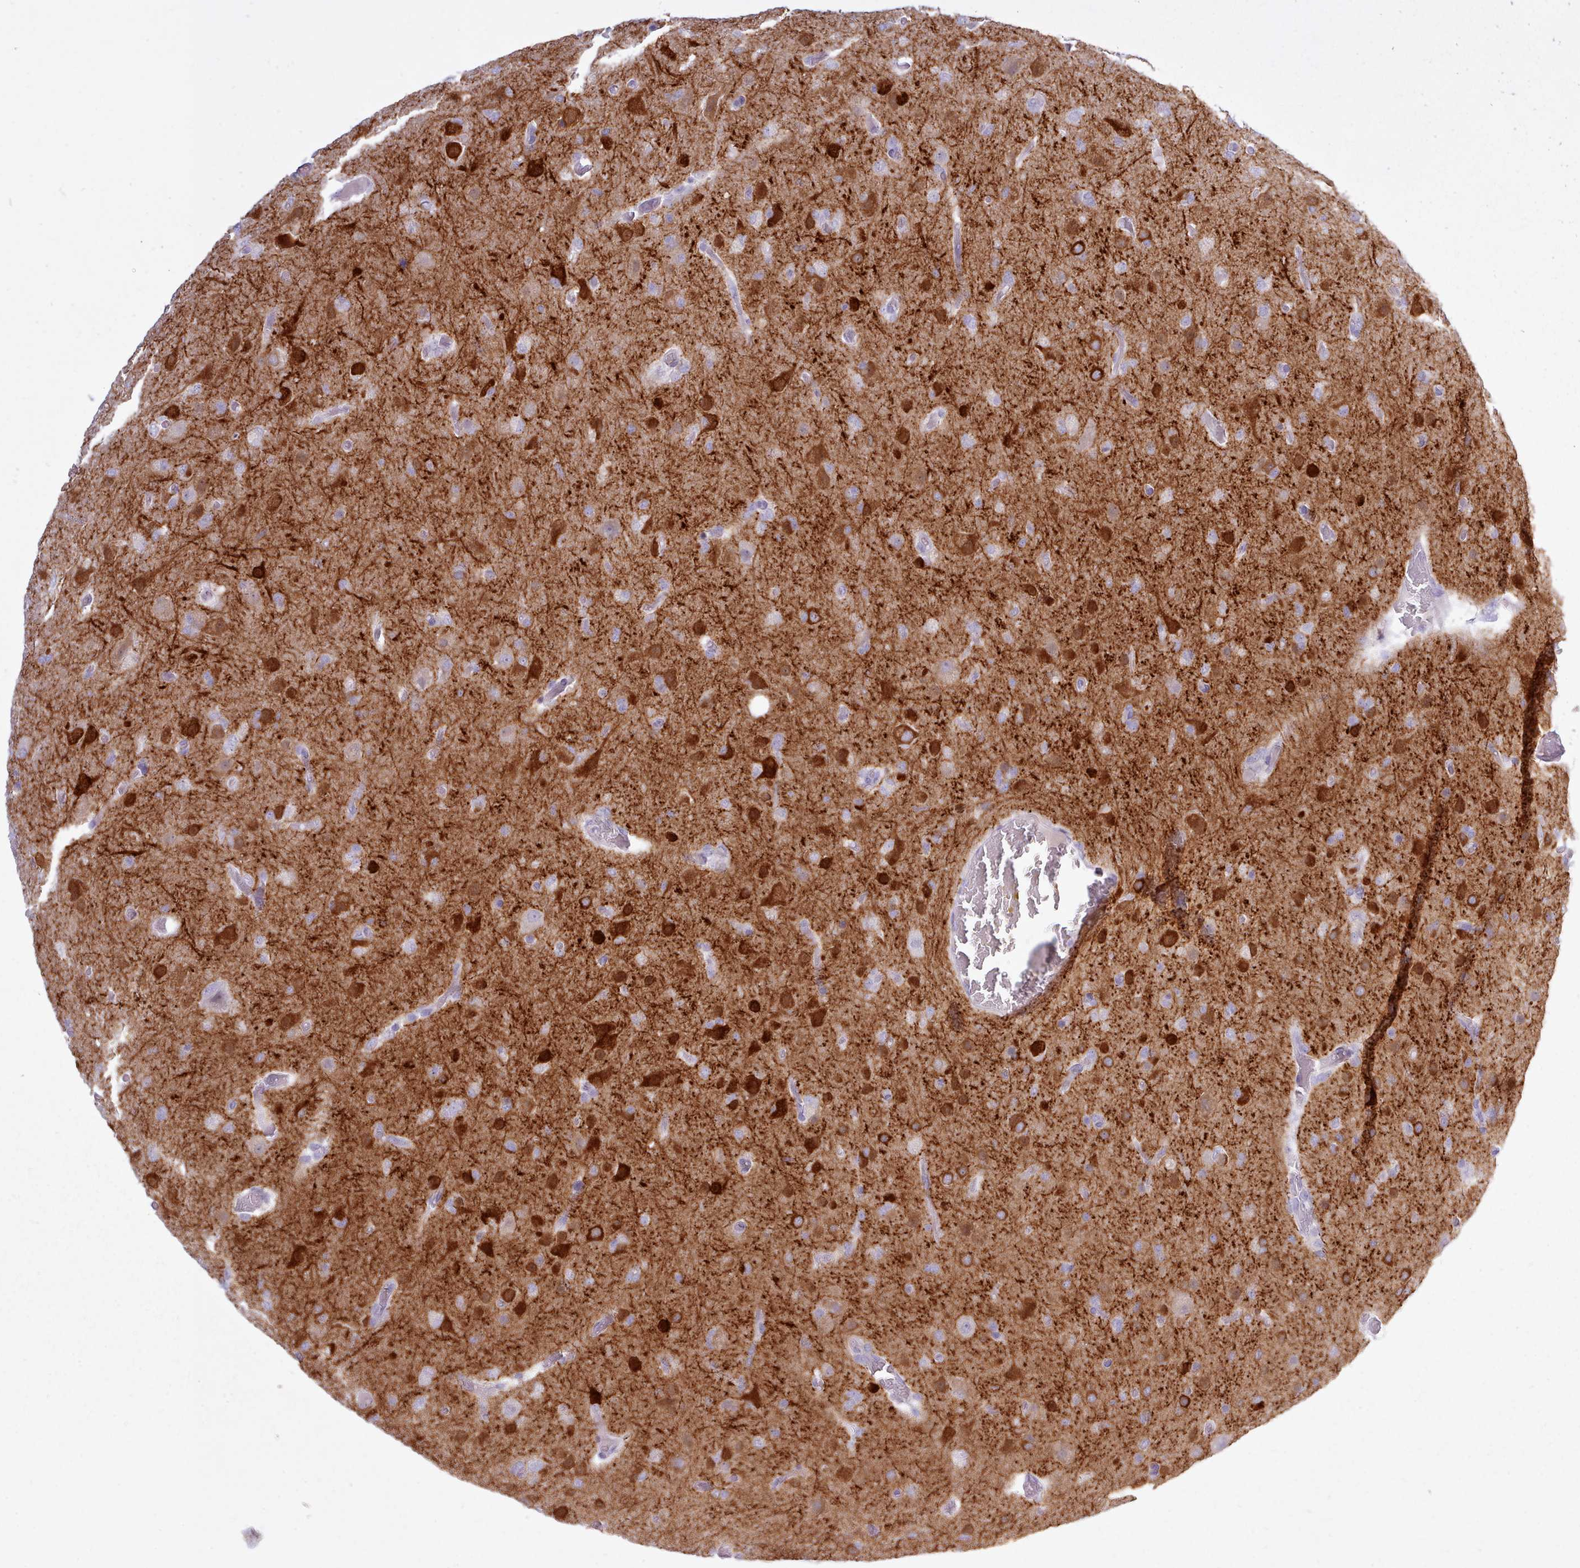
{"staining": {"intensity": "negative", "quantity": "none", "location": "none"}, "tissue": "glioma", "cell_type": "Tumor cells", "image_type": "cancer", "snomed": [{"axis": "morphology", "description": "Glioma, malignant, High grade"}, {"axis": "topography", "description": "Brain"}], "caption": "A histopathology image of malignant glioma (high-grade) stained for a protein exhibits no brown staining in tumor cells.", "gene": "BDKRB2", "patient": {"sex": "female", "age": 74}}